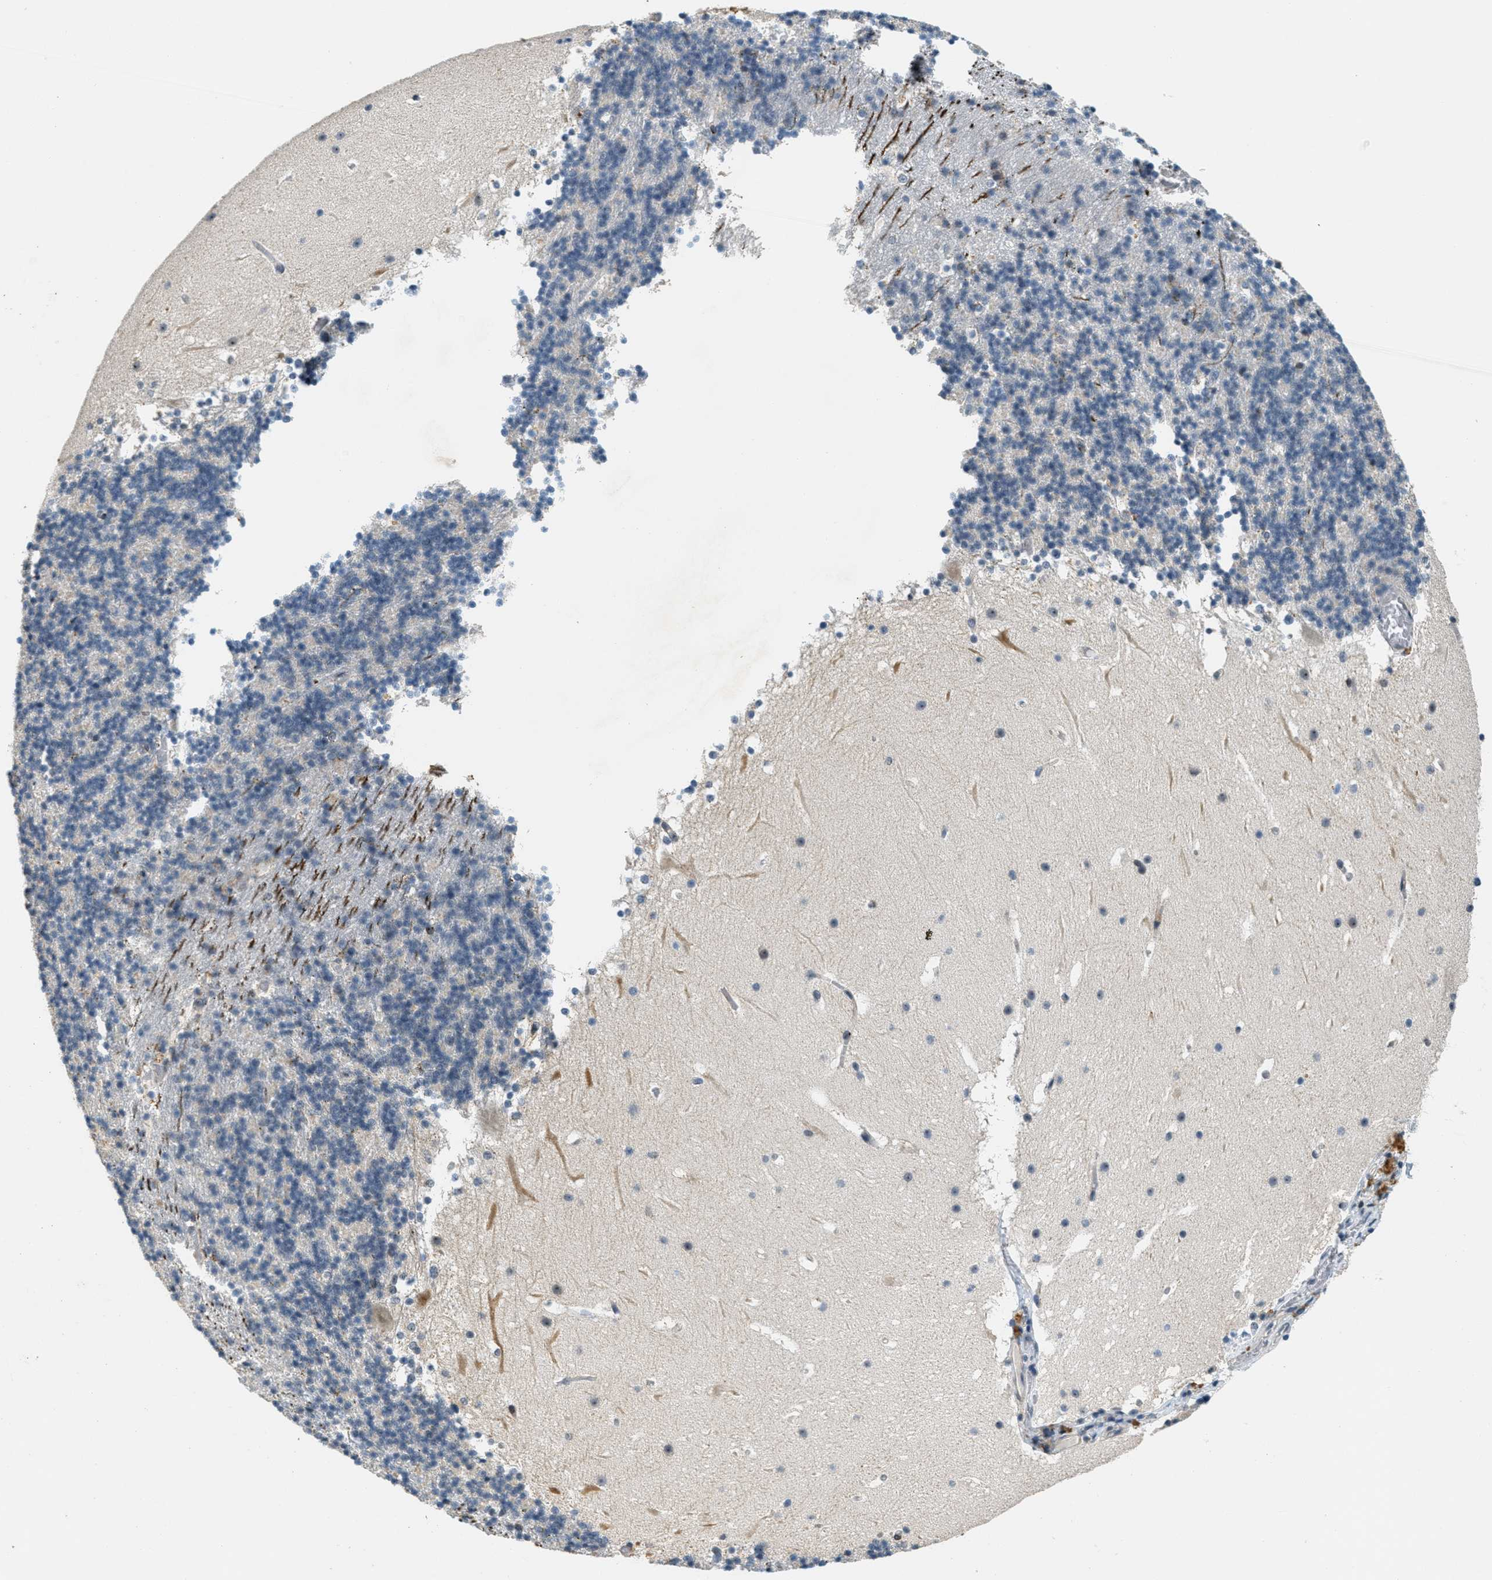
{"staining": {"intensity": "negative", "quantity": "none", "location": "none"}, "tissue": "cerebellum", "cell_type": "Cells in granular layer", "image_type": "normal", "snomed": [{"axis": "morphology", "description": "Normal tissue, NOS"}, {"axis": "topography", "description": "Cerebellum"}], "caption": "Immunohistochemistry (IHC) histopathology image of unremarkable cerebellum stained for a protein (brown), which displays no positivity in cells in granular layer.", "gene": "DDX47", "patient": {"sex": "male", "age": 45}}